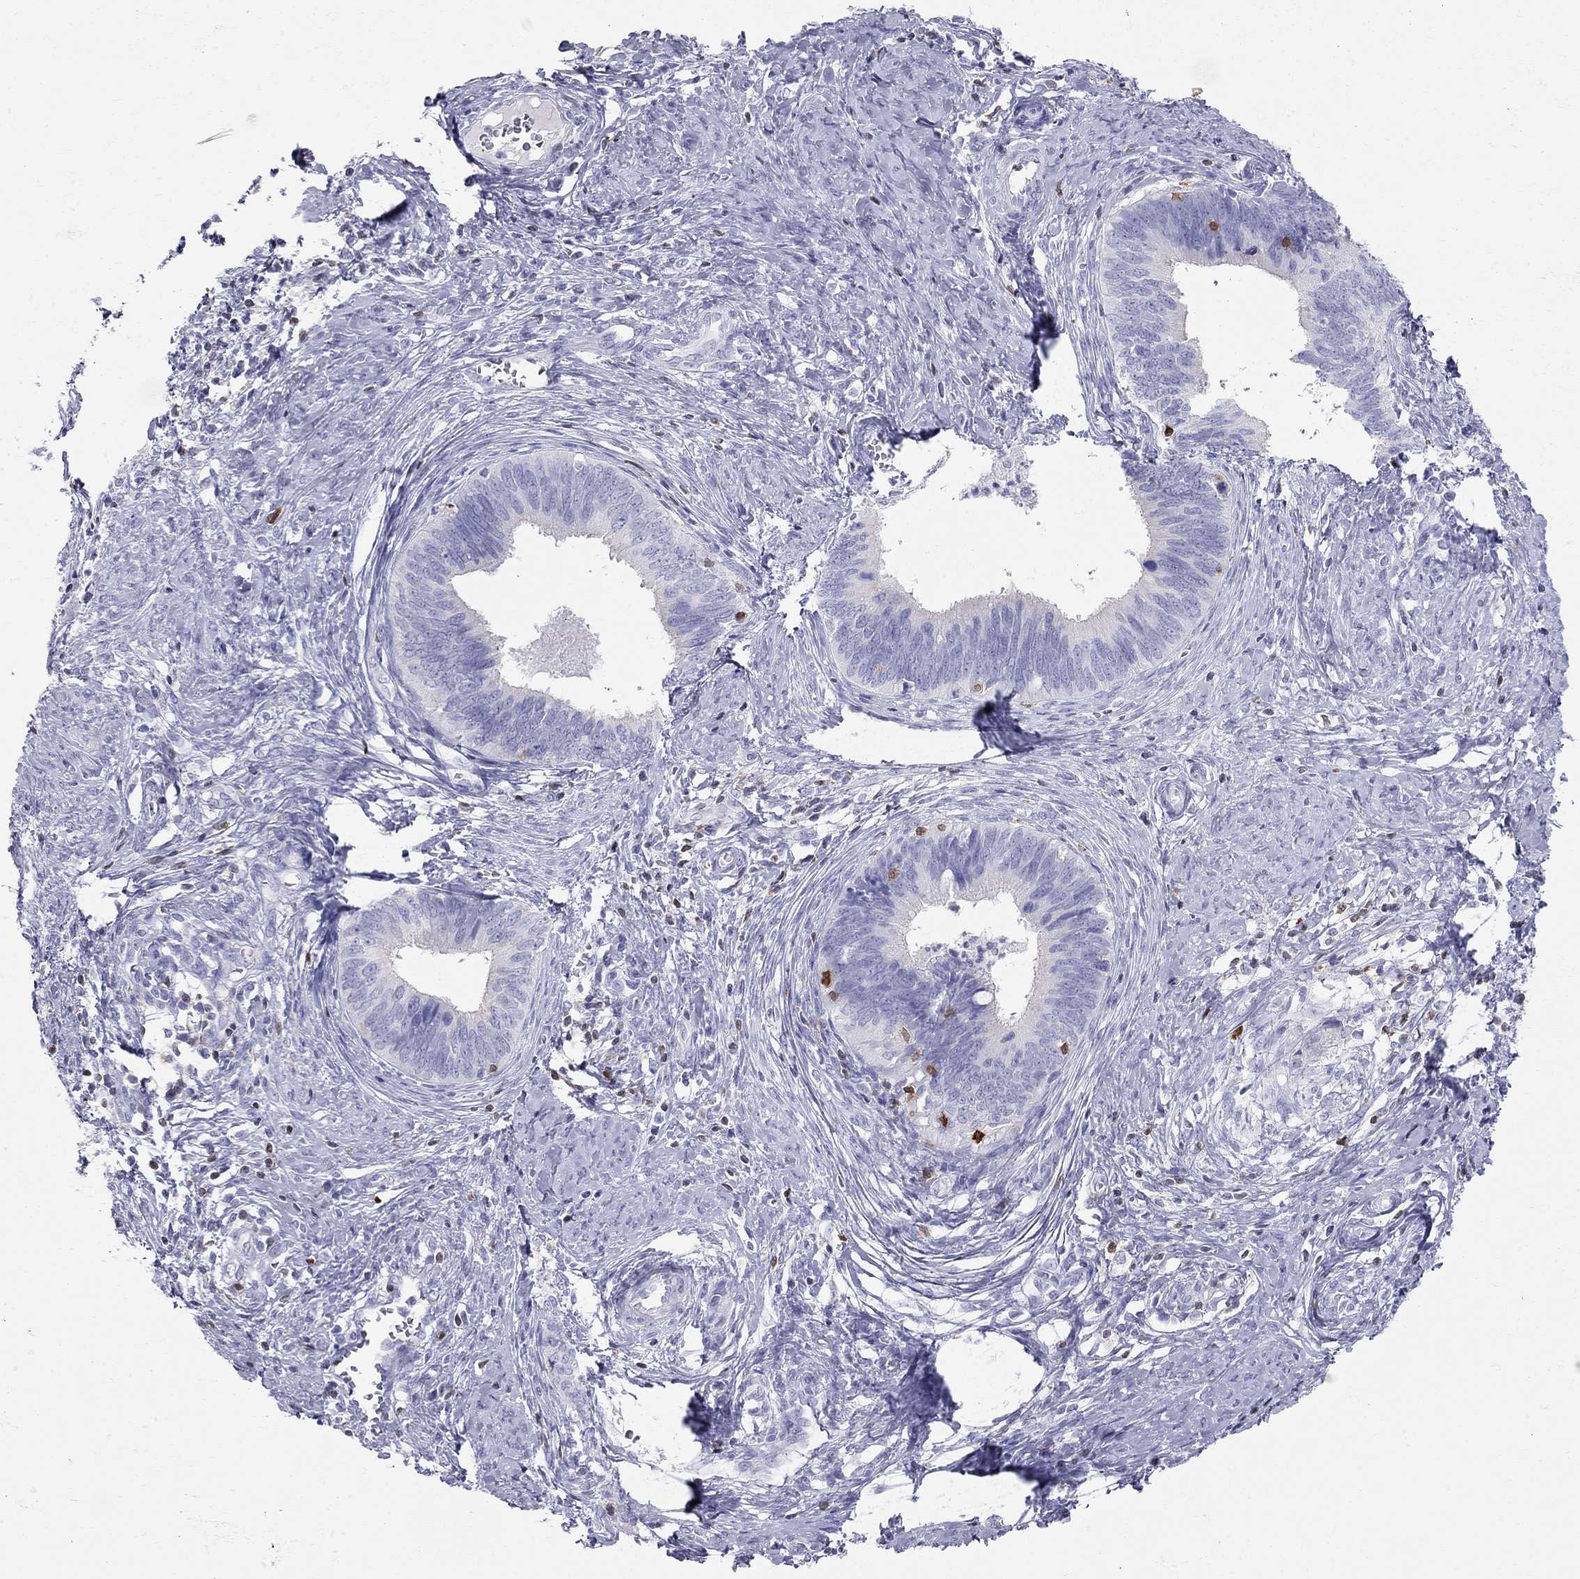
{"staining": {"intensity": "negative", "quantity": "none", "location": "none"}, "tissue": "cervical cancer", "cell_type": "Tumor cells", "image_type": "cancer", "snomed": [{"axis": "morphology", "description": "Adenocarcinoma, NOS"}, {"axis": "topography", "description": "Cervix"}], "caption": "Immunohistochemistry (IHC) image of neoplastic tissue: cervical adenocarcinoma stained with DAB shows no significant protein expression in tumor cells.", "gene": "SH2D2A", "patient": {"sex": "female", "age": 42}}